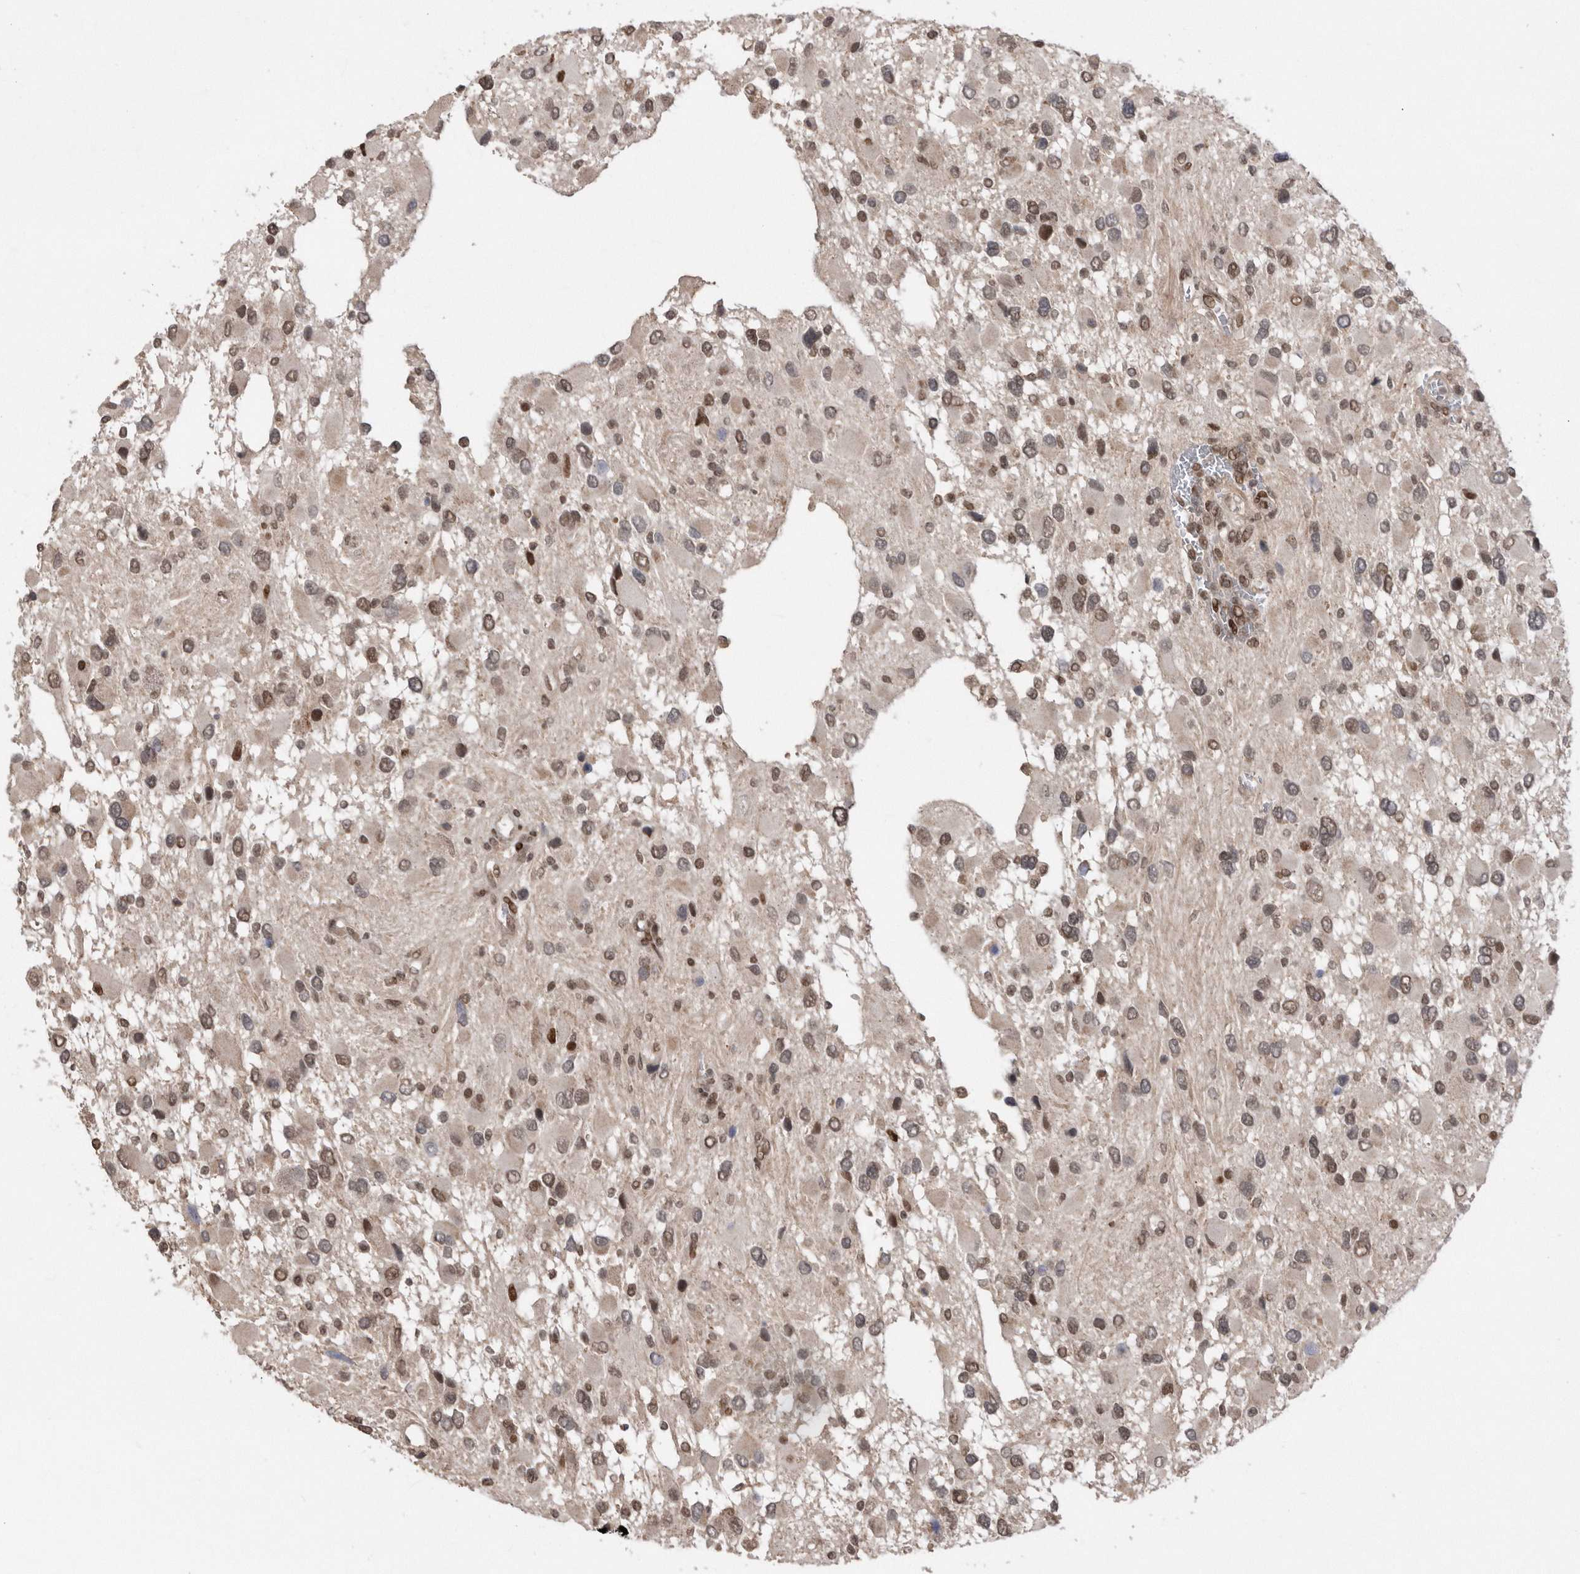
{"staining": {"intensity": "moderate", "quantity": "25%-75%", "location": "nuclear"}, "tissue": "glioma", "cell_type": "Tumor cells", "image_type": "cancer", "snomed": [{"axis": "morphology", "description": "Glioma, malignant, High grade"}, {"axis": "topography", "description": "Brain"}], "caption": "Protein expression analysis of glioma shows moderate nuclear staining in about 25%-75% of tumor cells. Using DAB (brown) and hematoxylin (blue) stains, captured at high magnification using brightfield microscopy.", "gene": "TDRD3", "patient": {"sex": "male", "age": 53}}